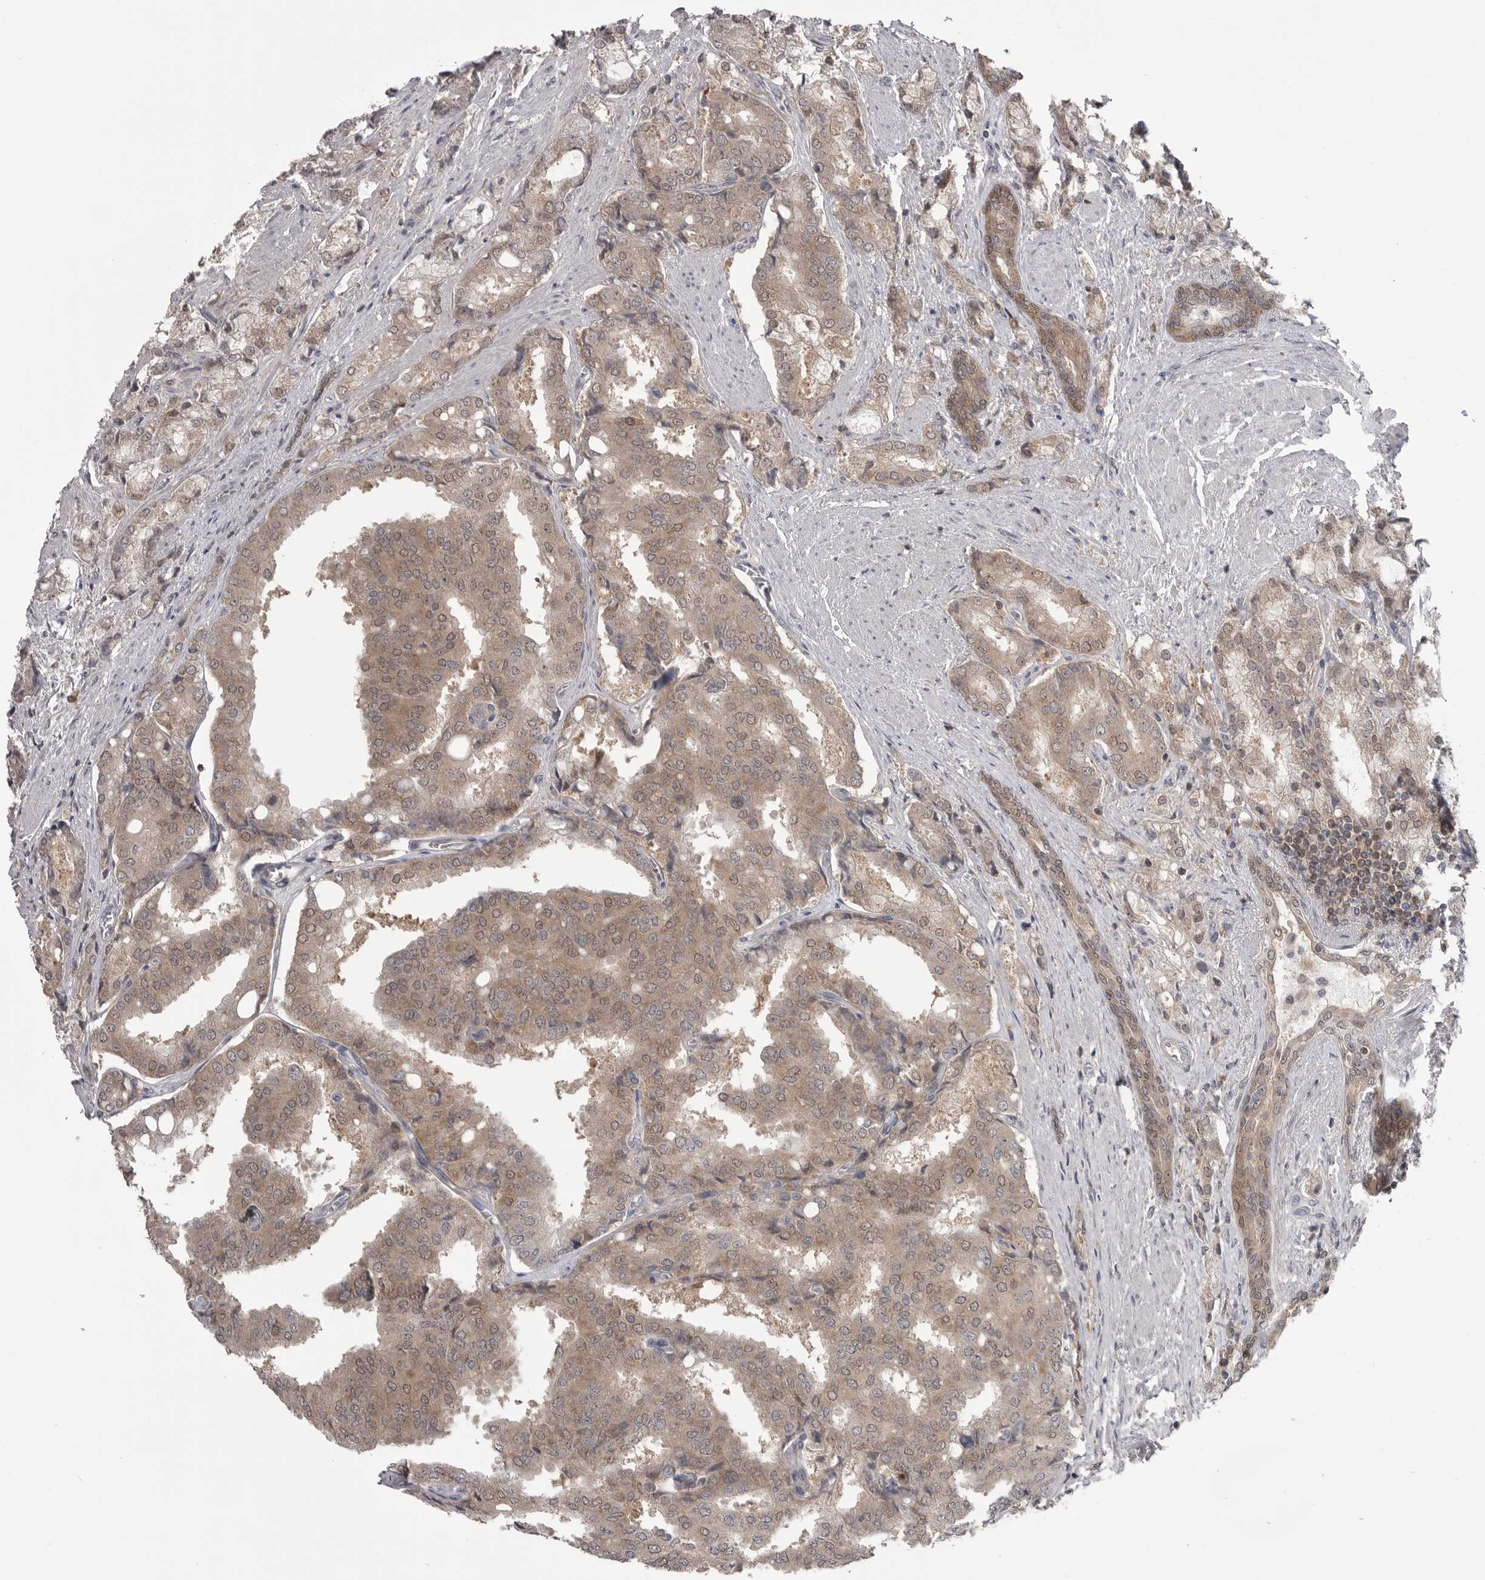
{"staining": {"intensity": "weak", "quantity": ">75%", "location": "cytoplasmic/membranous,nuclear"}, "tissue": "prostate cancer", "cell_type": "Tumor cells", "image_type": "cancer", "snomed": [{"axis": "morphology", "description": "Adenocarcinoma, High grade"}, {"axis": "topography", "description": "Prostate"}], "caption": "The immunohistochemical stain highlights weak cytoplasmic/membranous and nuclear expression in tumor cells of prostate adenocarcinoma (high-grade) tissue.", "gene": "MAPK13", "patient": {"sex": "male", "age": 50}}